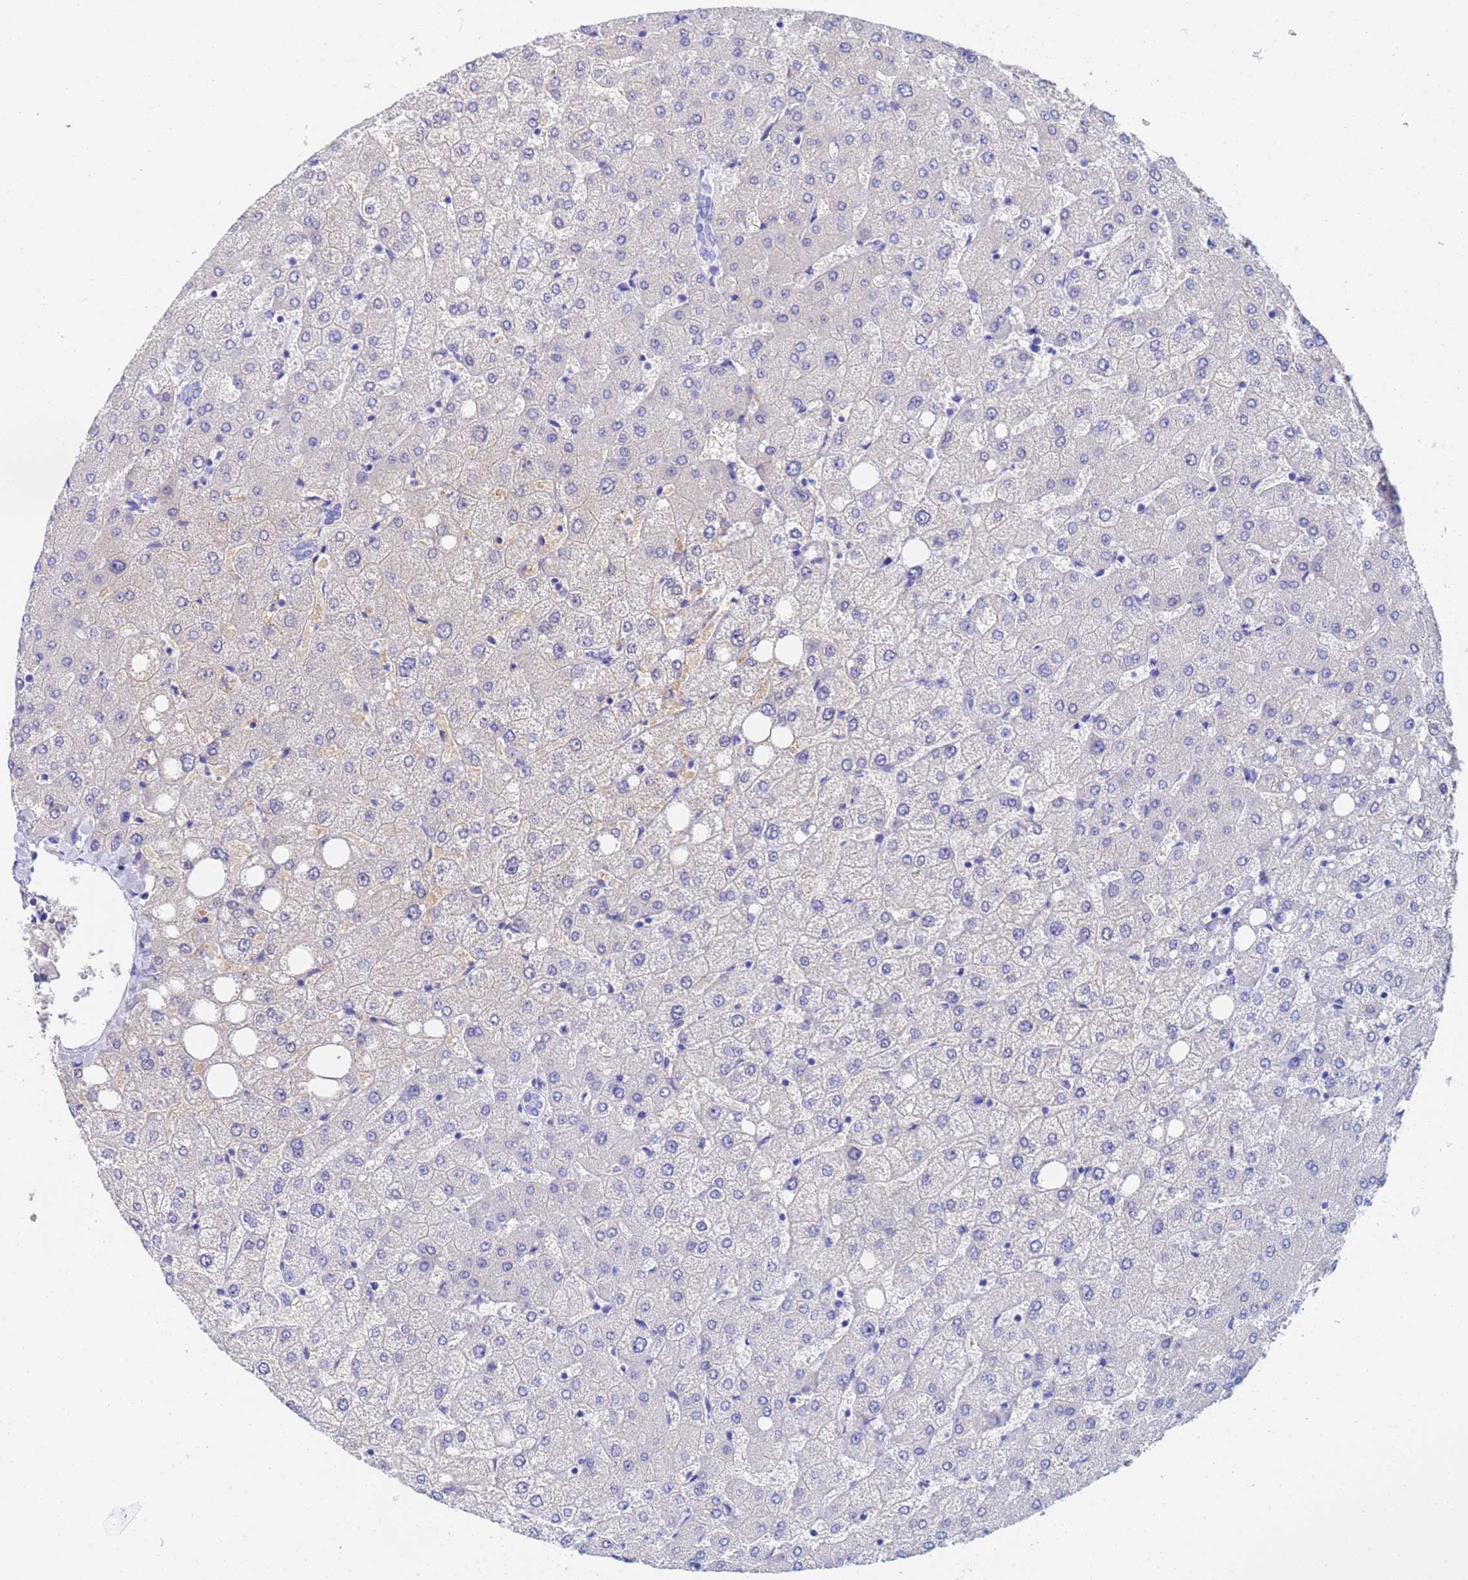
{"staining": {"intensity": "negative", "quantity": "none", "location": "none"}, "tissue": "liver", "cell_type": "Cholangiocytes", "image_type": "normal", "snomed": [{"axis": "morphology", "description": "Normal tissue, NOS"}, {"axis": "topography", "description": "Liver"}], "caption": "Immunohistochemical staining of benign human liver exhibits no significant staining in cholangiocytes. (DAB immunohistochemistry, high magnification).", "gene": "CST1", "patient": {"sex": "female", "age": 54}}